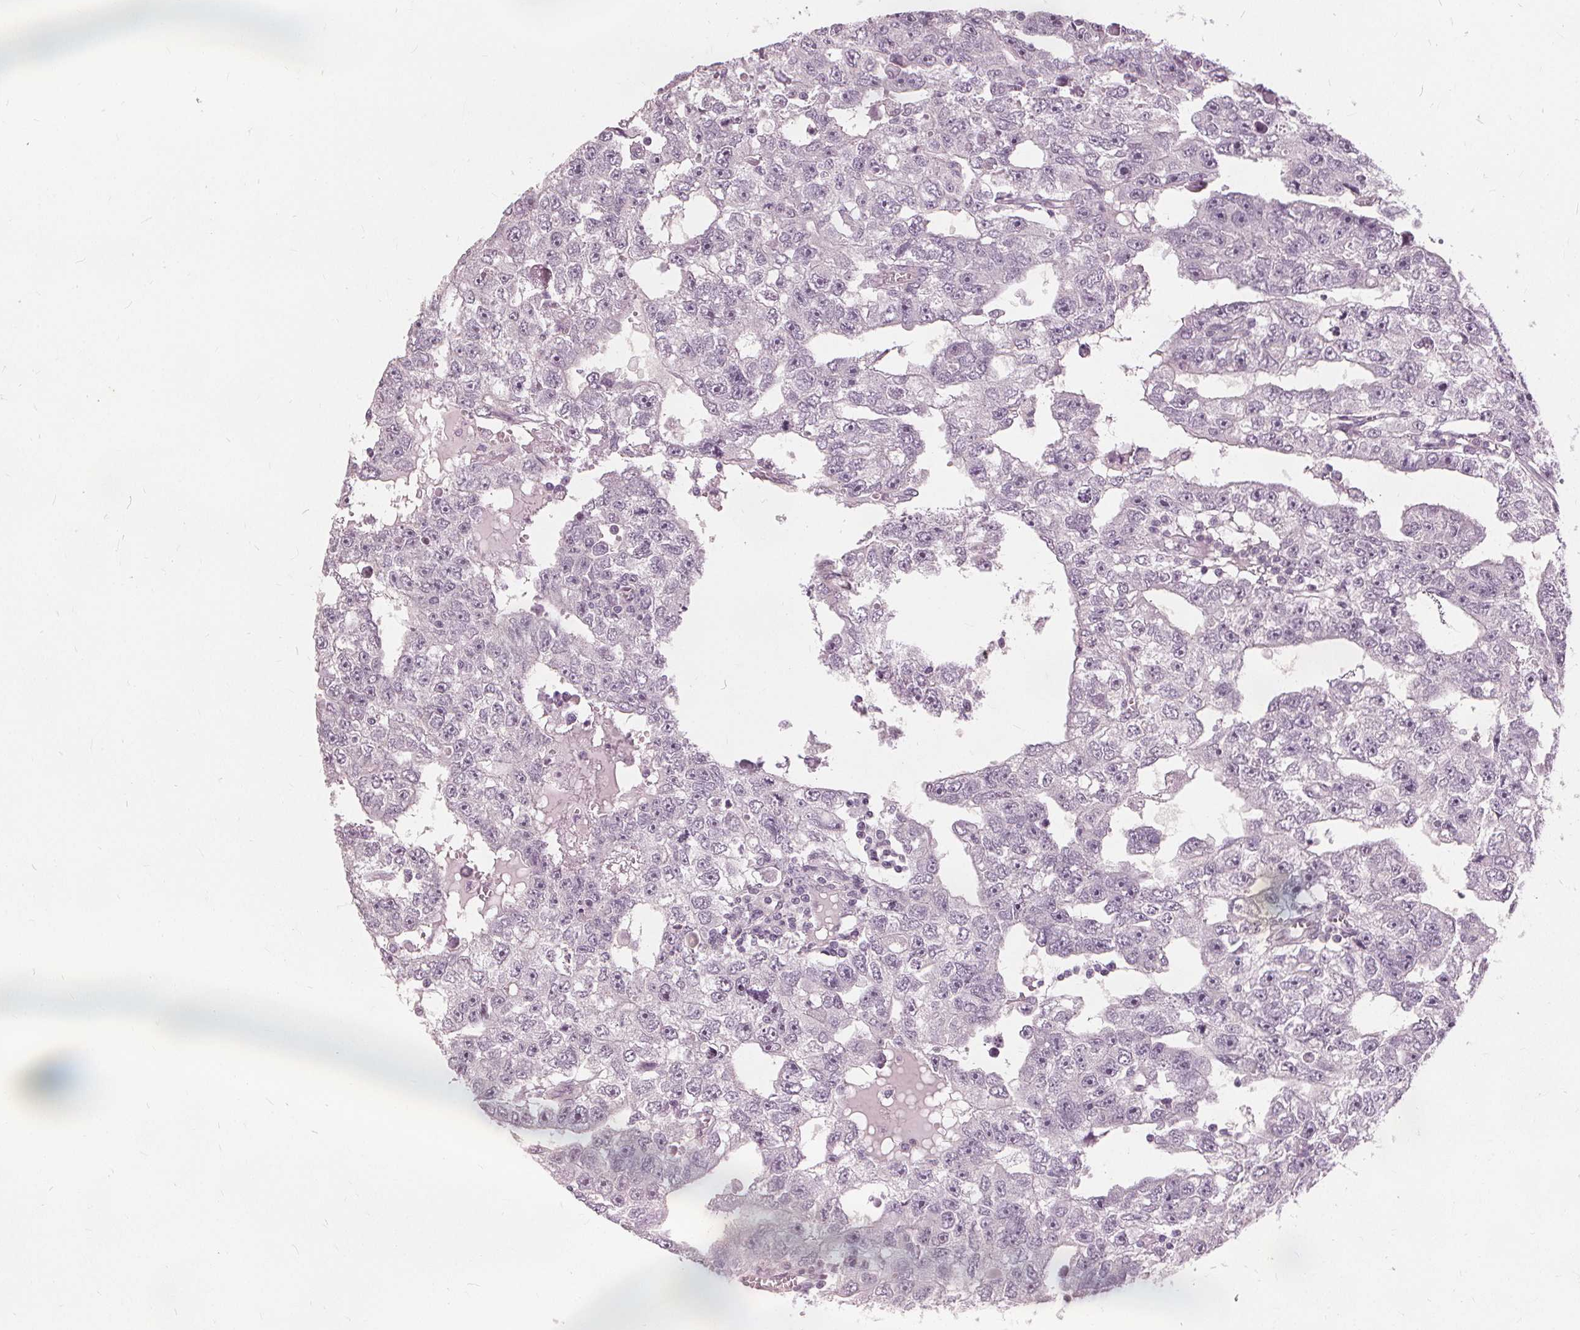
{"staining": {"intensity": "negative", "quantity": "none", "location": "none"}, "tissue": "testis cancer", "cell_type": "Tumor cells", "image_type": "cancer", "snomed": [{"axis": "morphology", "description": "Carcinoma, Embryonal, NOS"}, {"axis": "topography", "description": "Testis"}], "caption": "DAB immunohistochemical staining of testis cancer (embryonal carcinoma) displays no significant expression in tumor cells.", "gene": "SFTPD", "patient": {"sex": "male", "age": 20}}